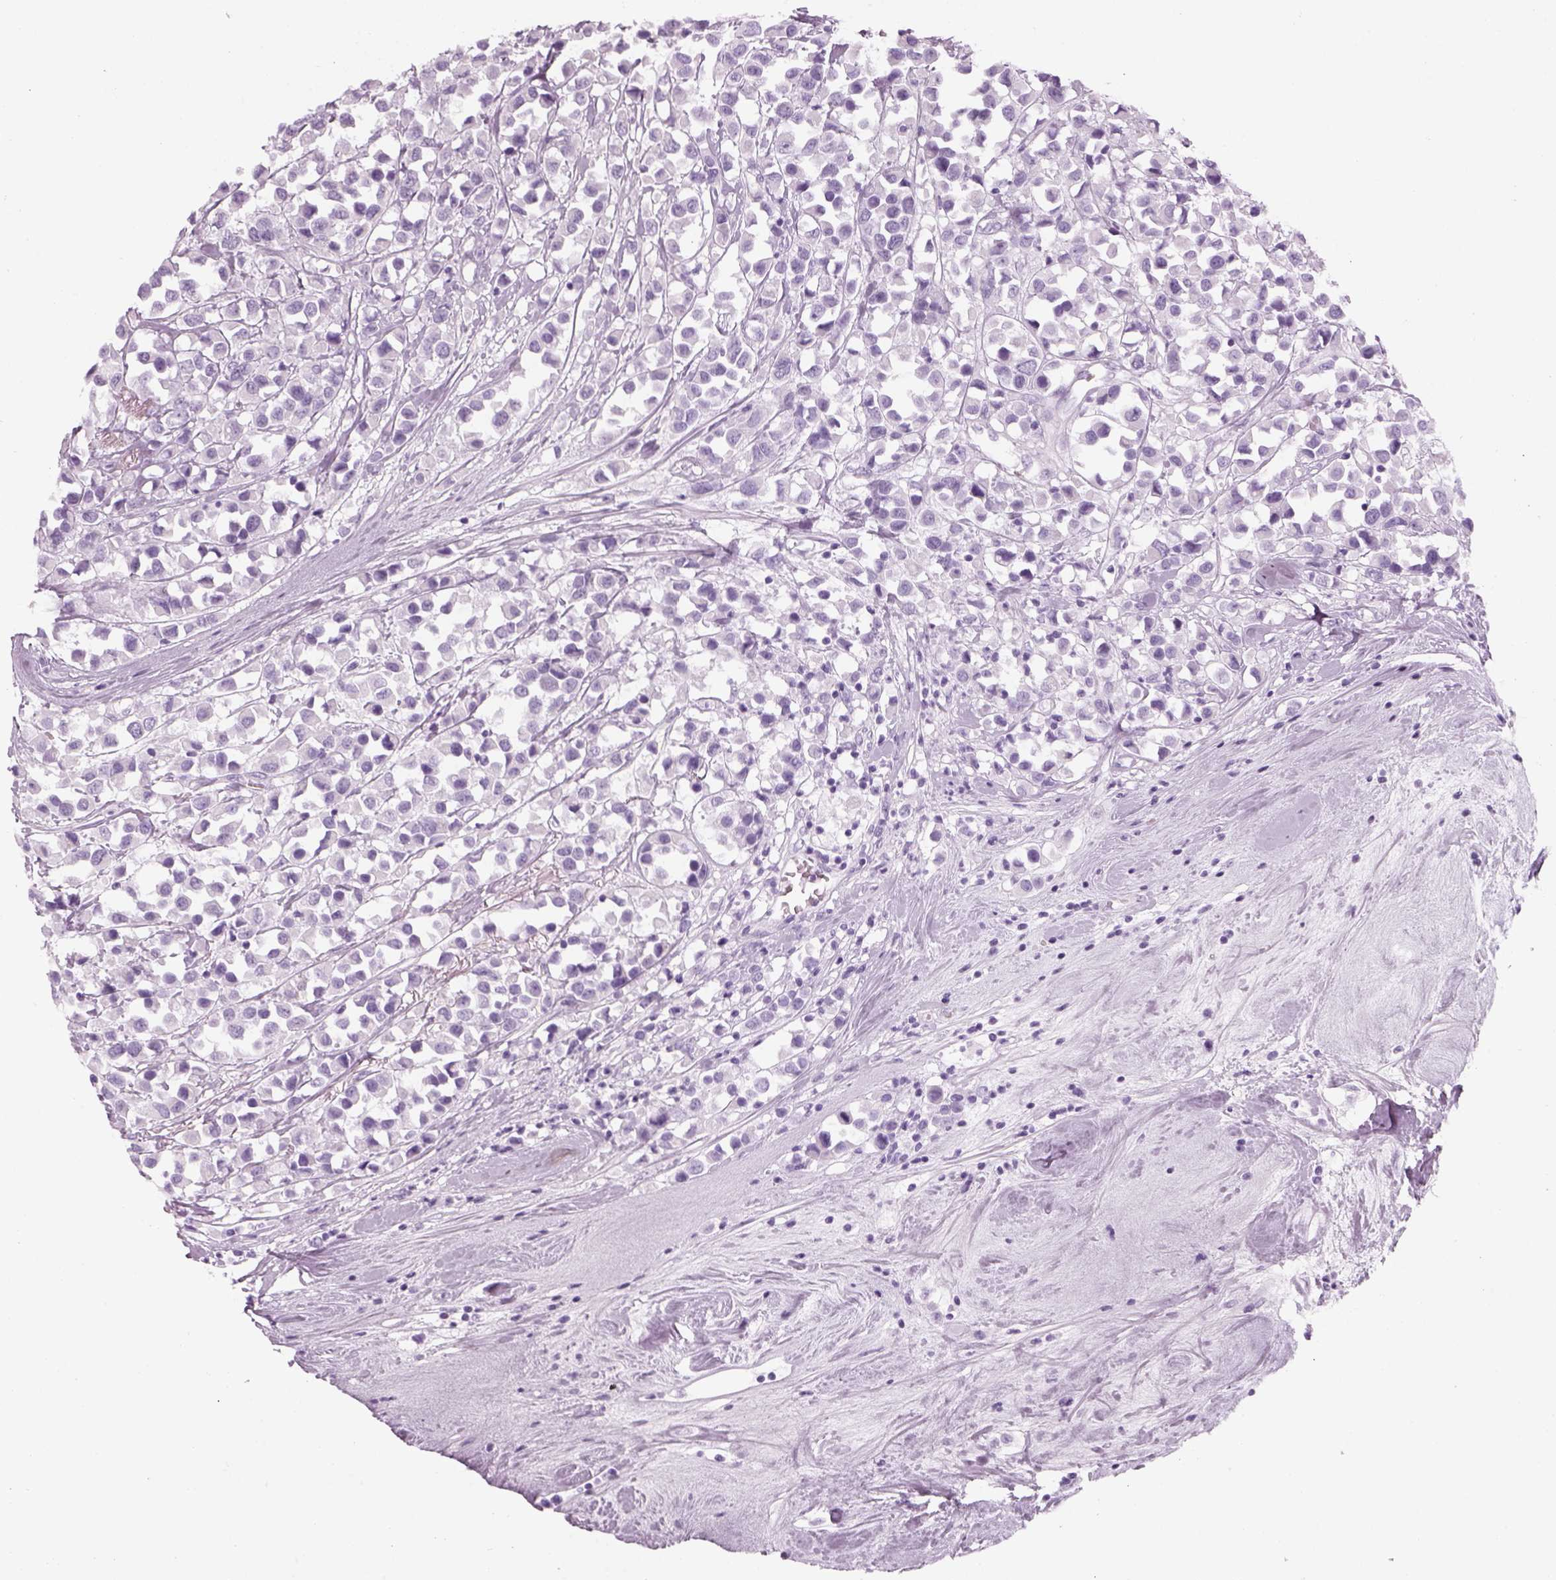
{"staining": {"intensity": "negative", "quantity": "none", "location": "none"}, "tissue": "breast cancer", "cell_type": "Tumor cells", "image_type": "cancer", "snomed": [{"axis": "morphology", "description": "Duct carcinoma"}, {"axis": "topography", "description": "Breast"}], "caption": "Immunohistochemical staining of breast cancer demonstrates no significant expression in tumor cells.", "gene": "PABPC1L2B", "patient": {"sex": "female", "age": 61}}